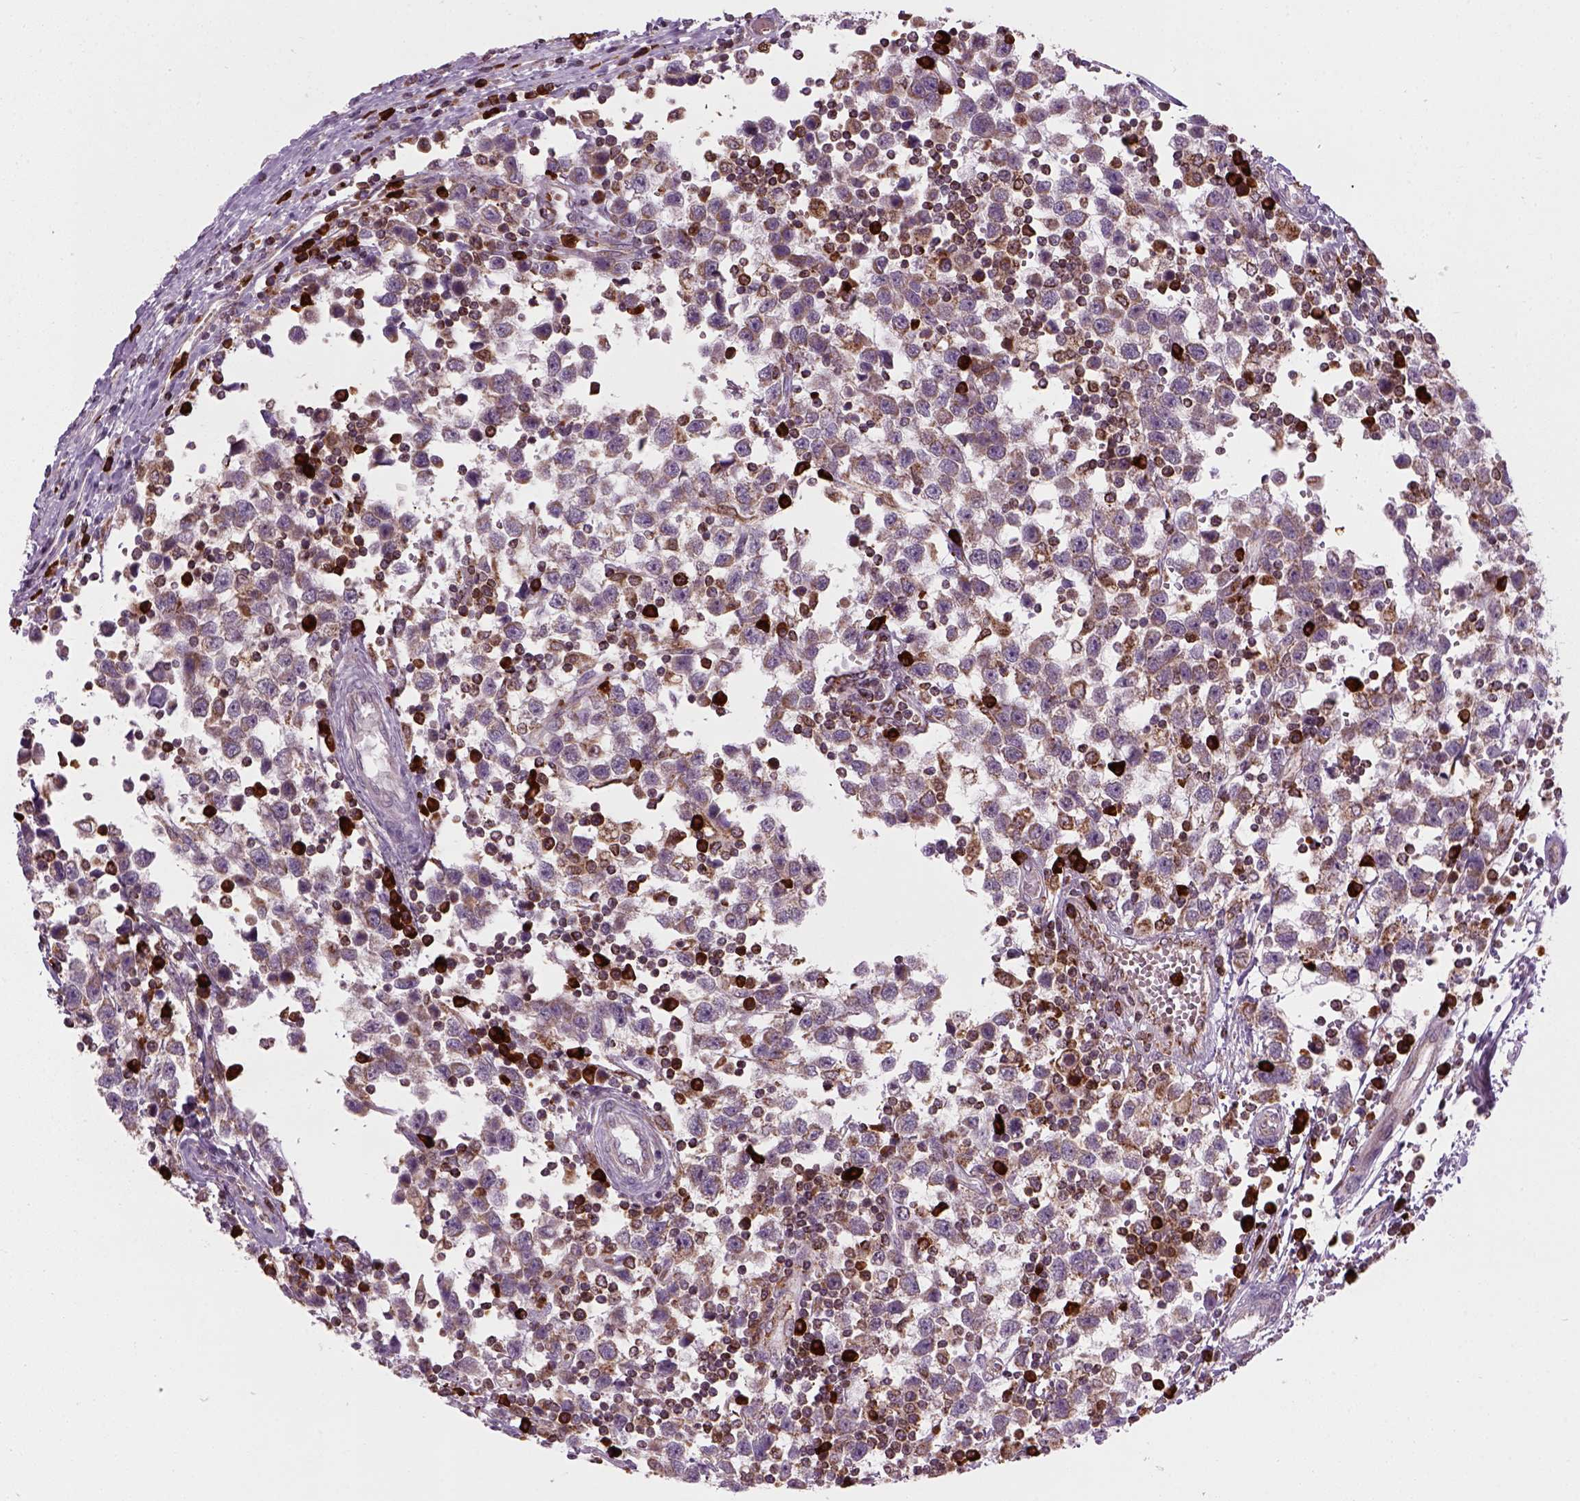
{"staining": {"intensity": "weak", "quantity": ">75%", "location": "cytoplasmic/membranous"}, "tissue": "testis cancer", "cell_type": "Tumor cells", "image_type": "cancer", "snomed": [{"axis": "morphology", "description": "Seminoma, NOS"}, {"axis": "topography", "description": "Testis"}], "caption": "A low amount of weak cytoplasmic/membranous positivity is present in about >75% of tumor cells in testis seminoma tissue.", "gene": "NUDT16L1", "patient": {"sex": "male", "age": 34}}